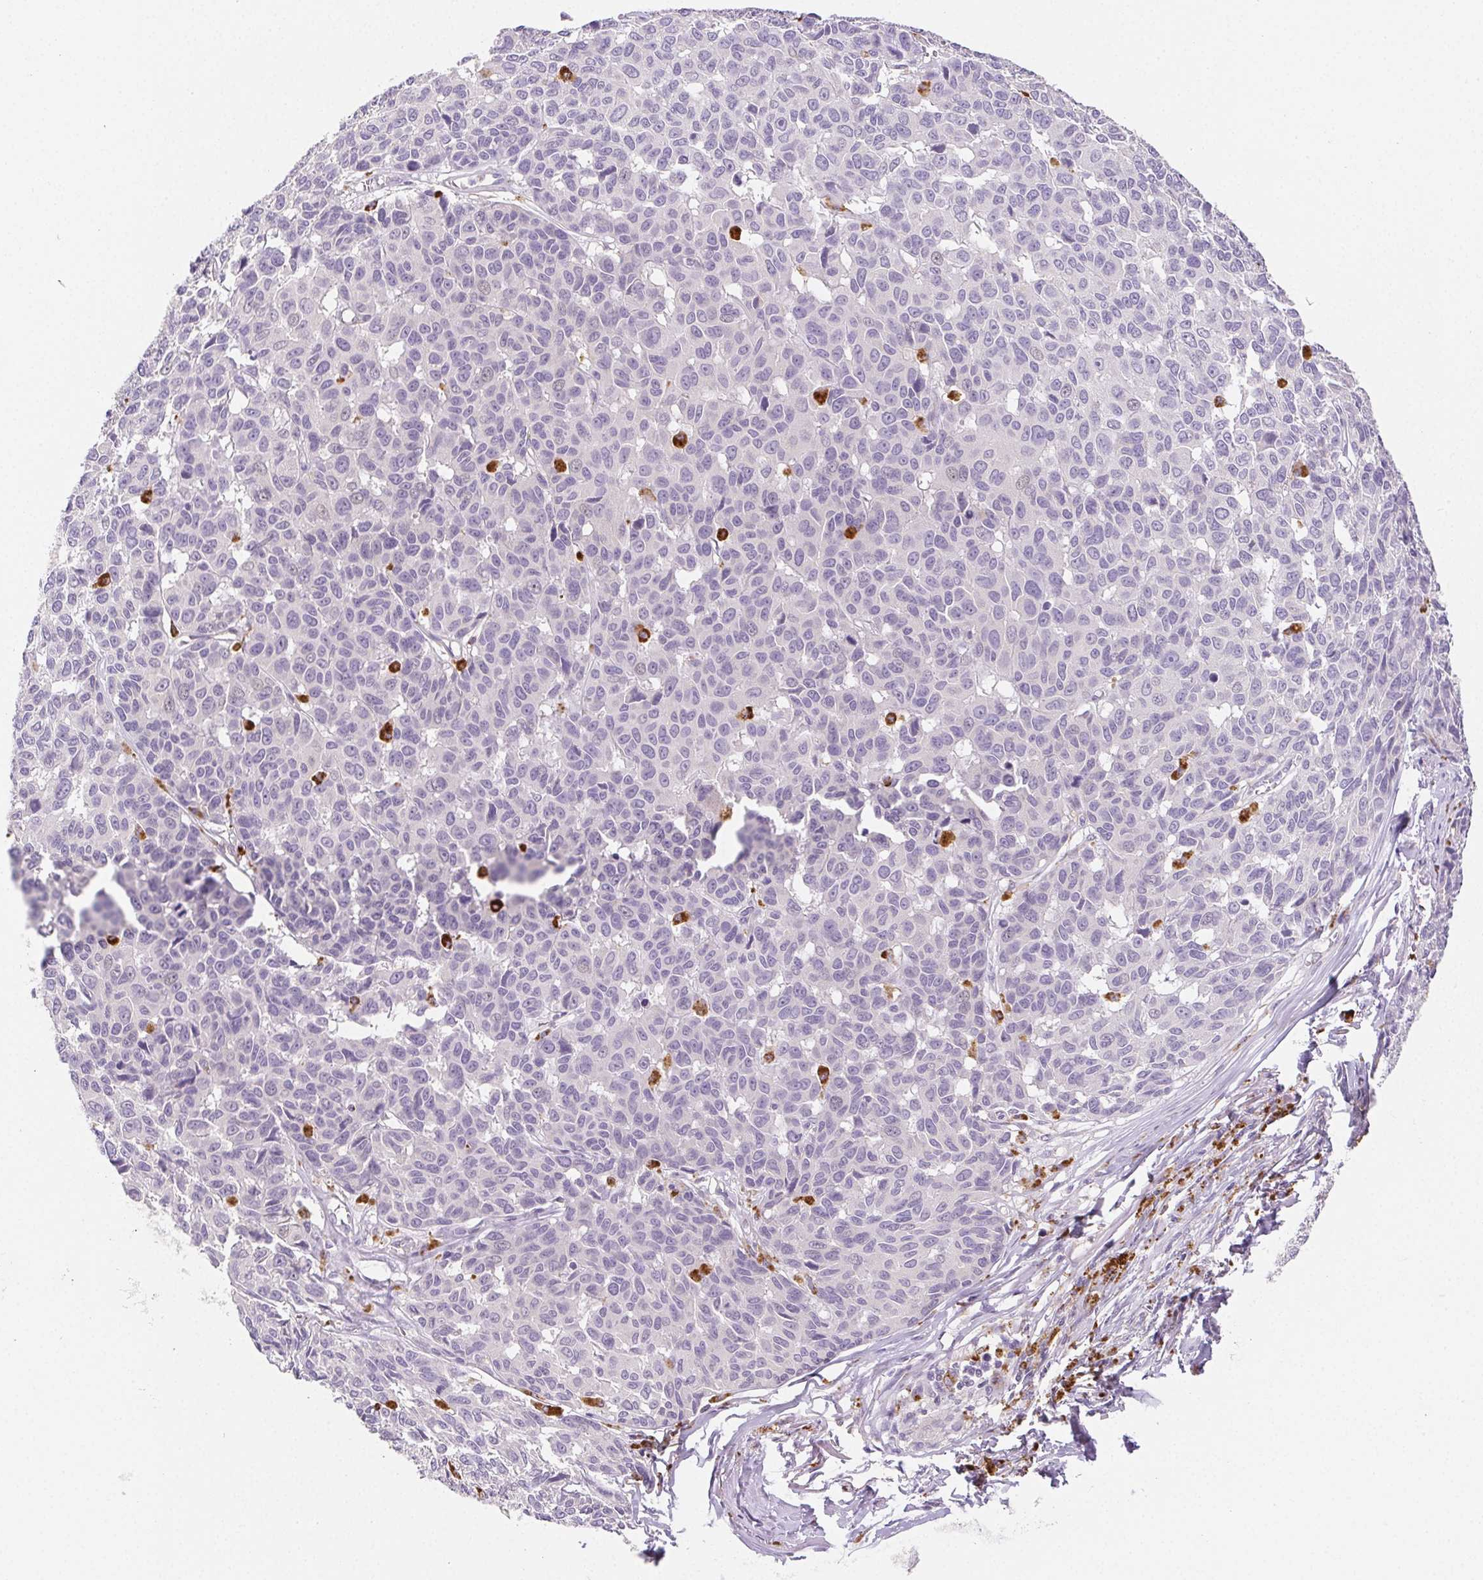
{"staining": {"intensity": "negative", "quantity": "none", "location": "none"}, "tissue": "melanoma", "cell_type": "Tumor cells", "image_type": "cancer", "snomed": [{"axis": "morphology", "description": "Malignant melanoma, NOS"}, {"axis": "topography", "description": "Skin"}], "caption": "Malignant melanoma was stained to show a protein in brown. There is no significant staining in tumor cells.", "gene": "LIPA", "patient": {"sex": "female", "age": 66}}